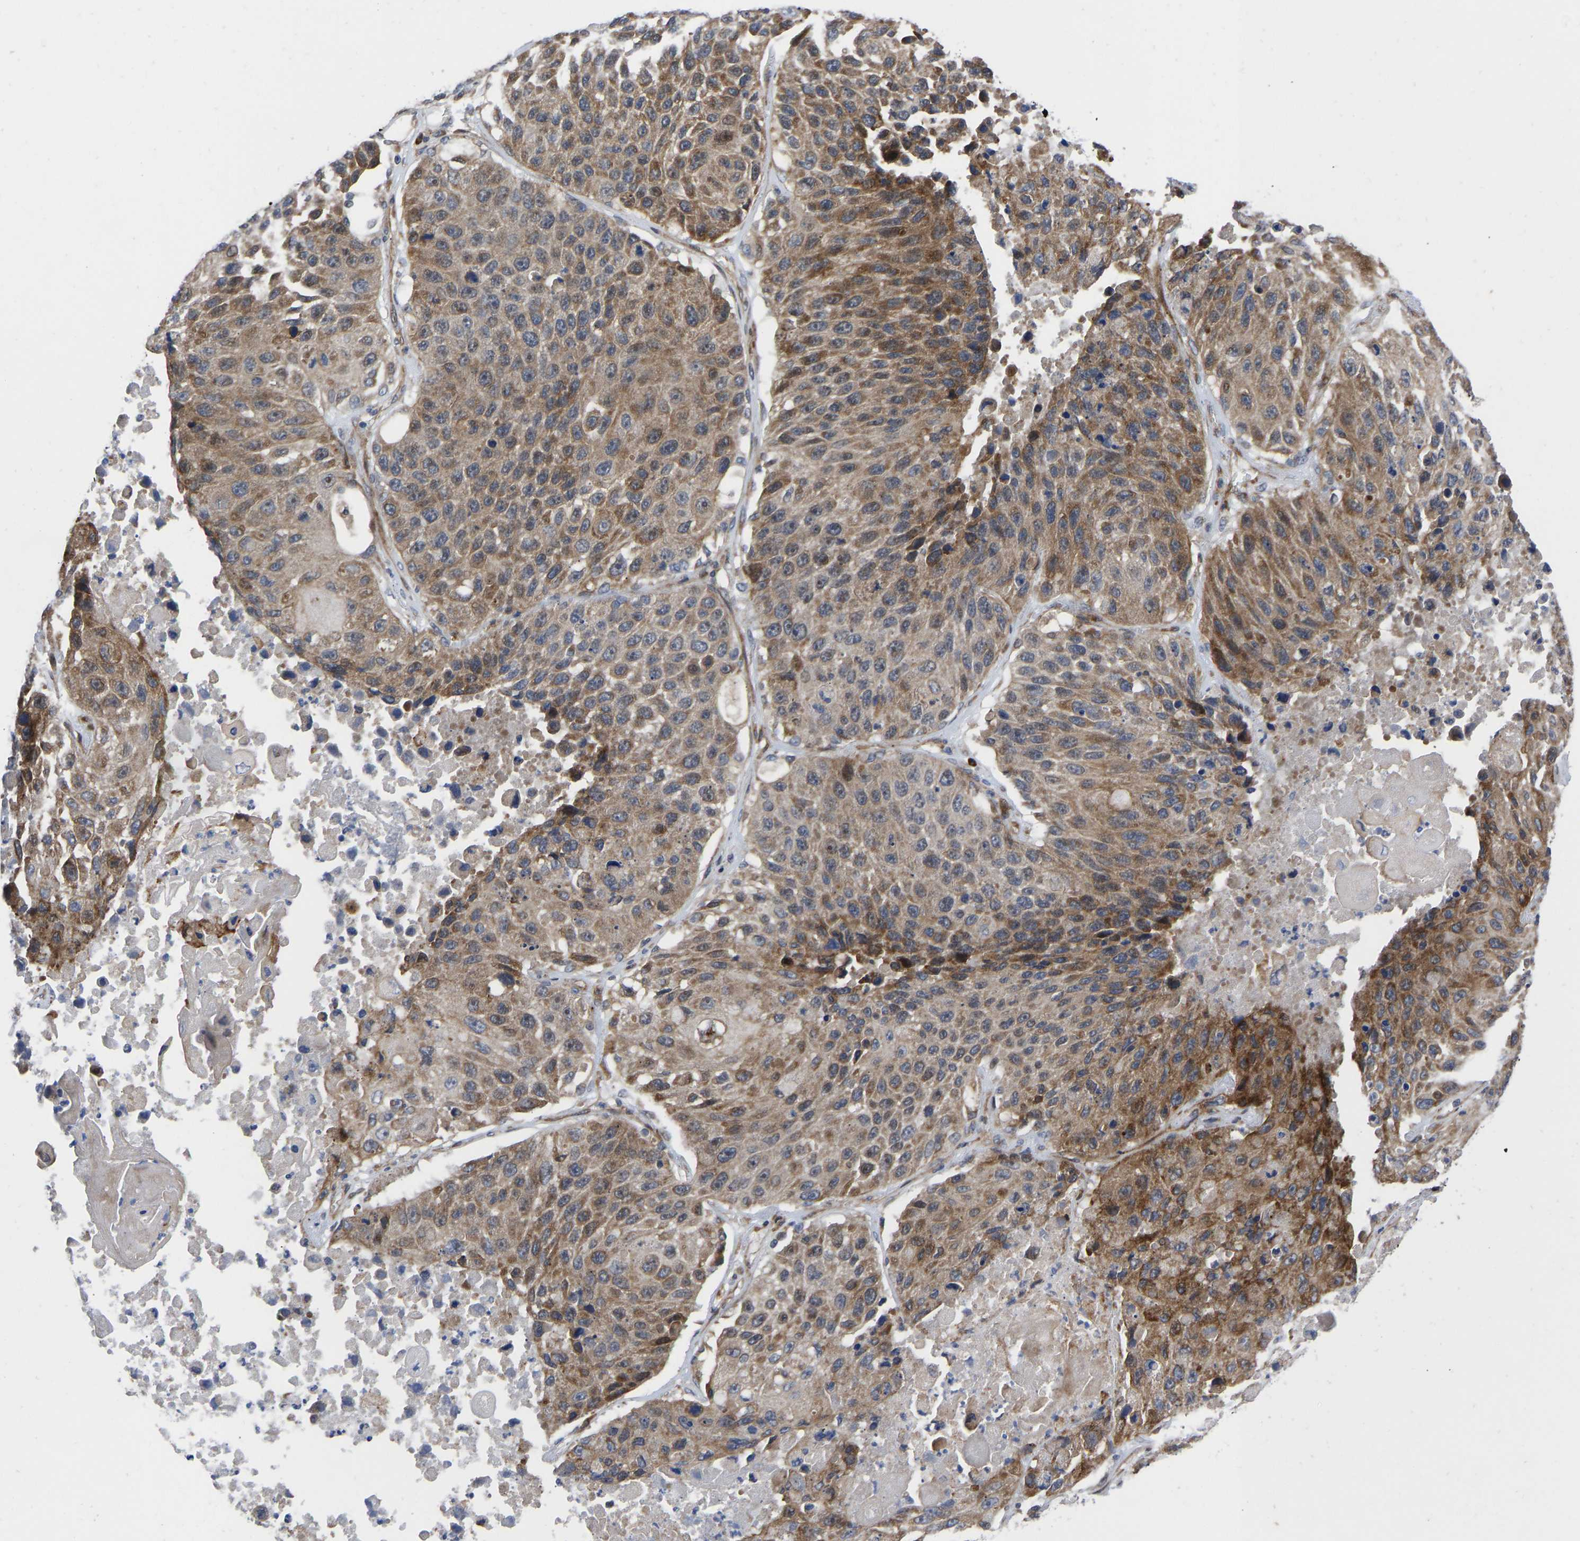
{"staining": {"intensity": "moderate", "quantity": ">75%", "location": "cytoplasmic/membranous"}, "tissue": "lung cancer", "cell_type": "Tumor cells", "image_type": "cancer", "snomed": [{"axis": "morphology", "description": "Squamous cell carcinoma, NOS"}, {"axis": "topography", "description": "Lung"}], "caption": "There is medium levels of moderate cytoplasmic/membranous expression in tumor cells of squamous cell carcinoma (lung), as demonstrated by immunohistochemical staining (brown color).", "gene": "TMEM38B", "patient": {"sex": "male", "age": 61}}